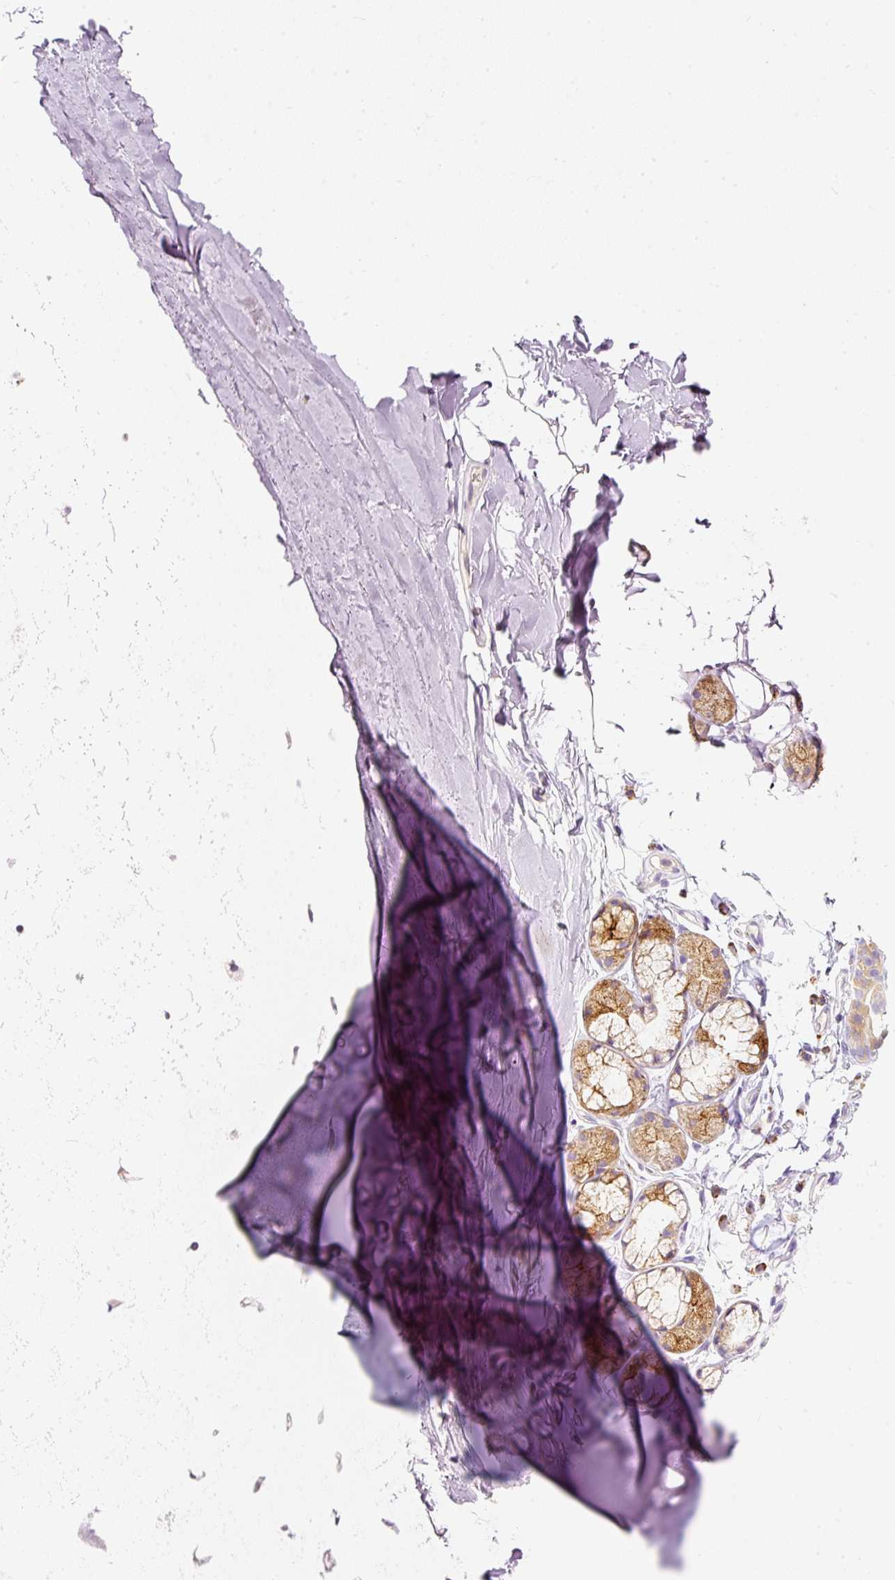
{"staining": {"intensity": "negative", "quantity": "none", "location": "none"}, "tissue": "soft tissue", "cell_type": "Chondrocytes", "image_type": "normal", "snomed": [{"axis": "morphology", "description": "Normal tissue, NOS"}, {"axis": "morphology", "description": "Squamous cell carcinoma, NOS"}, {"axis": "topography", "description": "Bronchus"}, {"axis": "topography", "description": "Lung"}], "caption": "Immunohistochemistry (IHC) of normal soft tissue displays no staining in chondrocytes. (DAB (3,3'-diaminobenzidine) IHC with hematoxylin counter stain).", "gene": "MTHFD2", "patient": {"sex": "female", "age": 70}}